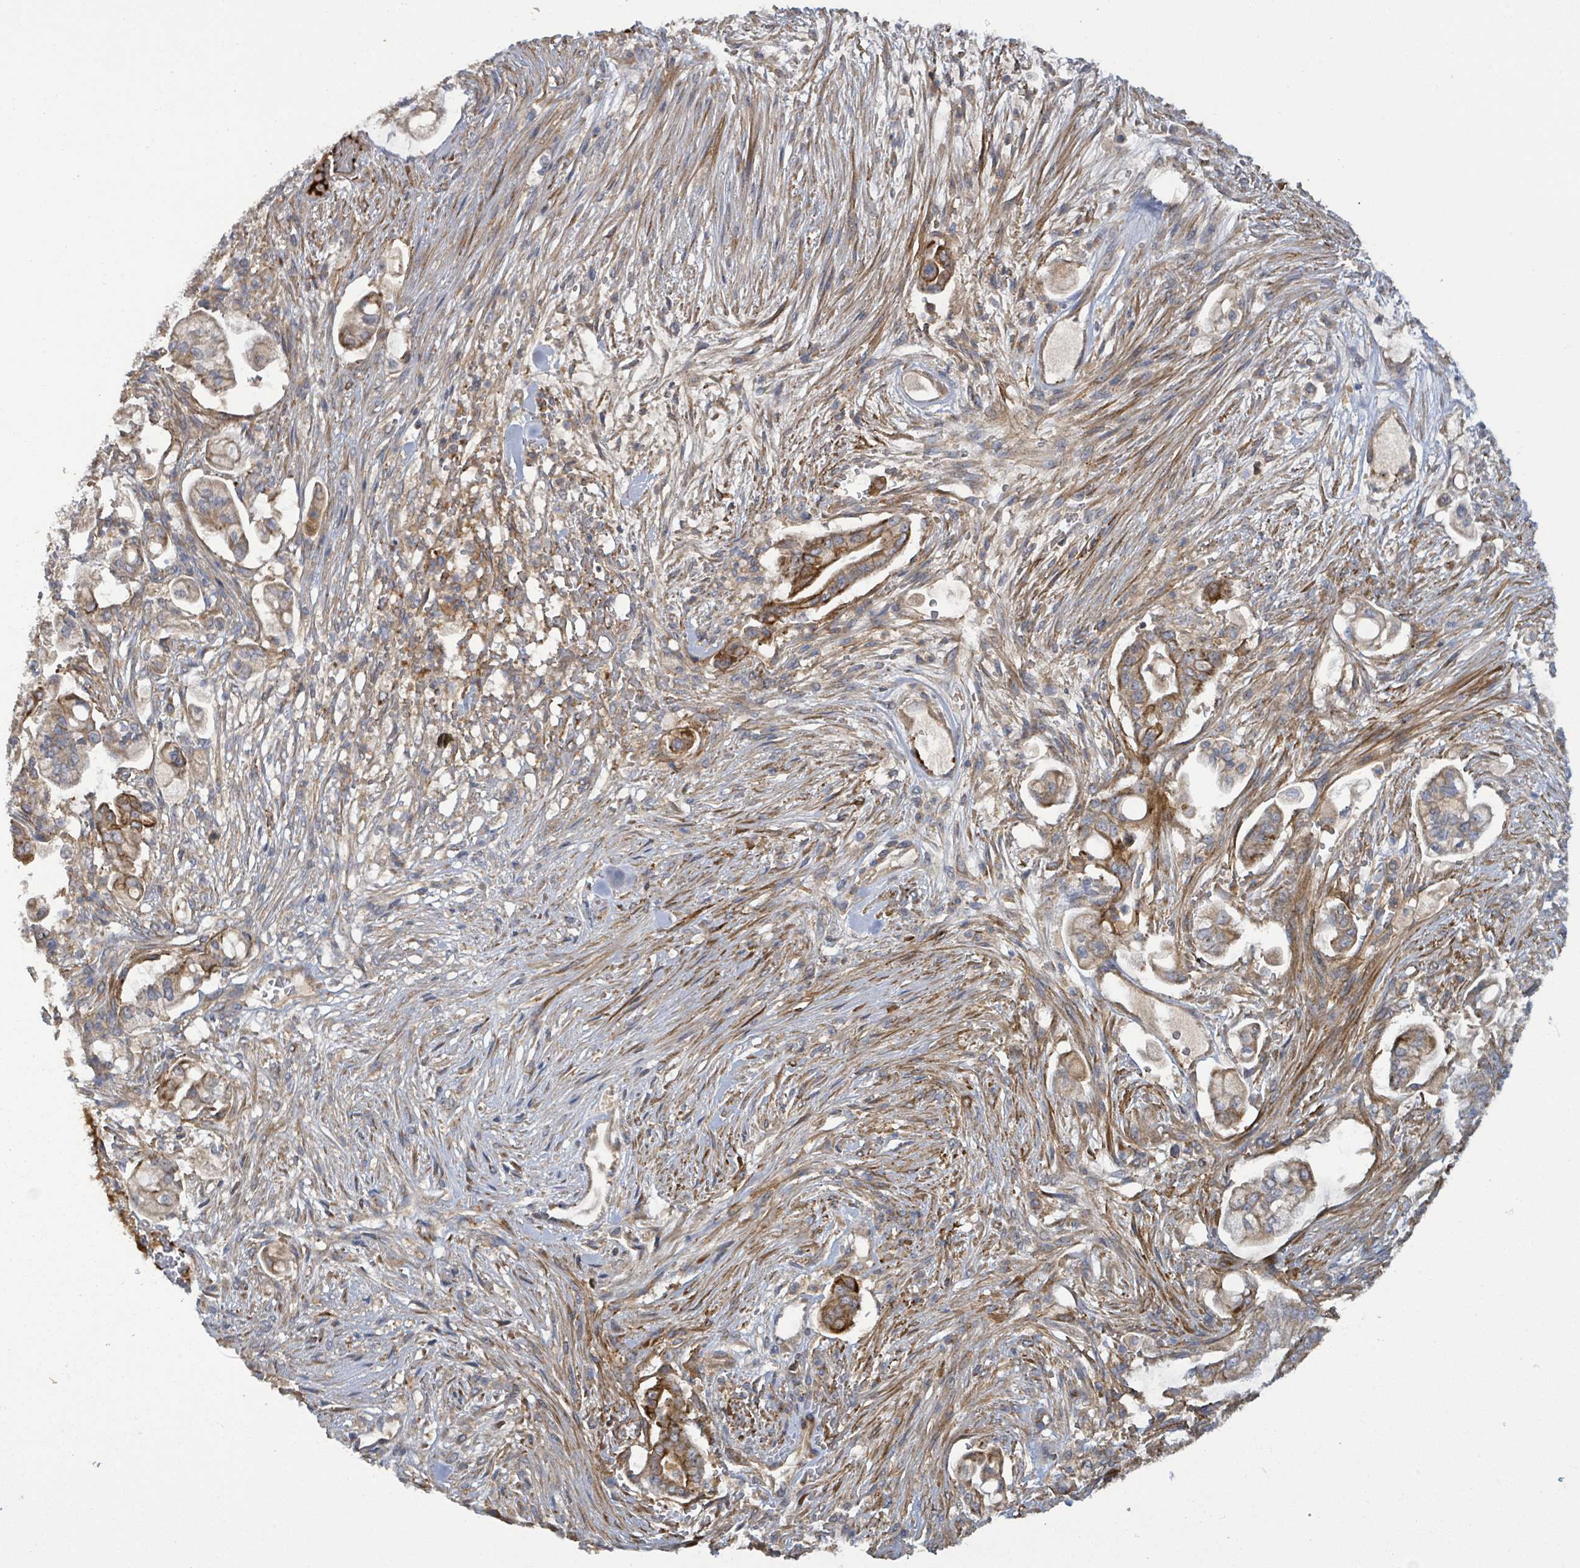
{"staining": {"intensity": "moderate", "quantity": ">75%", "location": "cytoplasmic/membranous"}, "tissue": "pancreatic cancer", "cell_type": "Tumor cells", "image_type": "cancer", "snomed": [{"axis": "morphology", "description": "Adenocarcinoma, NOS"}, {"axis": "topography", "description": "Pancreas"}], "caption": "A high-resolution micrograph shows immunohistochemistry staining of pancreatic cancer, which reveals moderate cytoplasmic/membranous staining in about >75% of tumor cells.", "gene": "PLAAT1", "patient": {"sex": "female", "age": 69}}